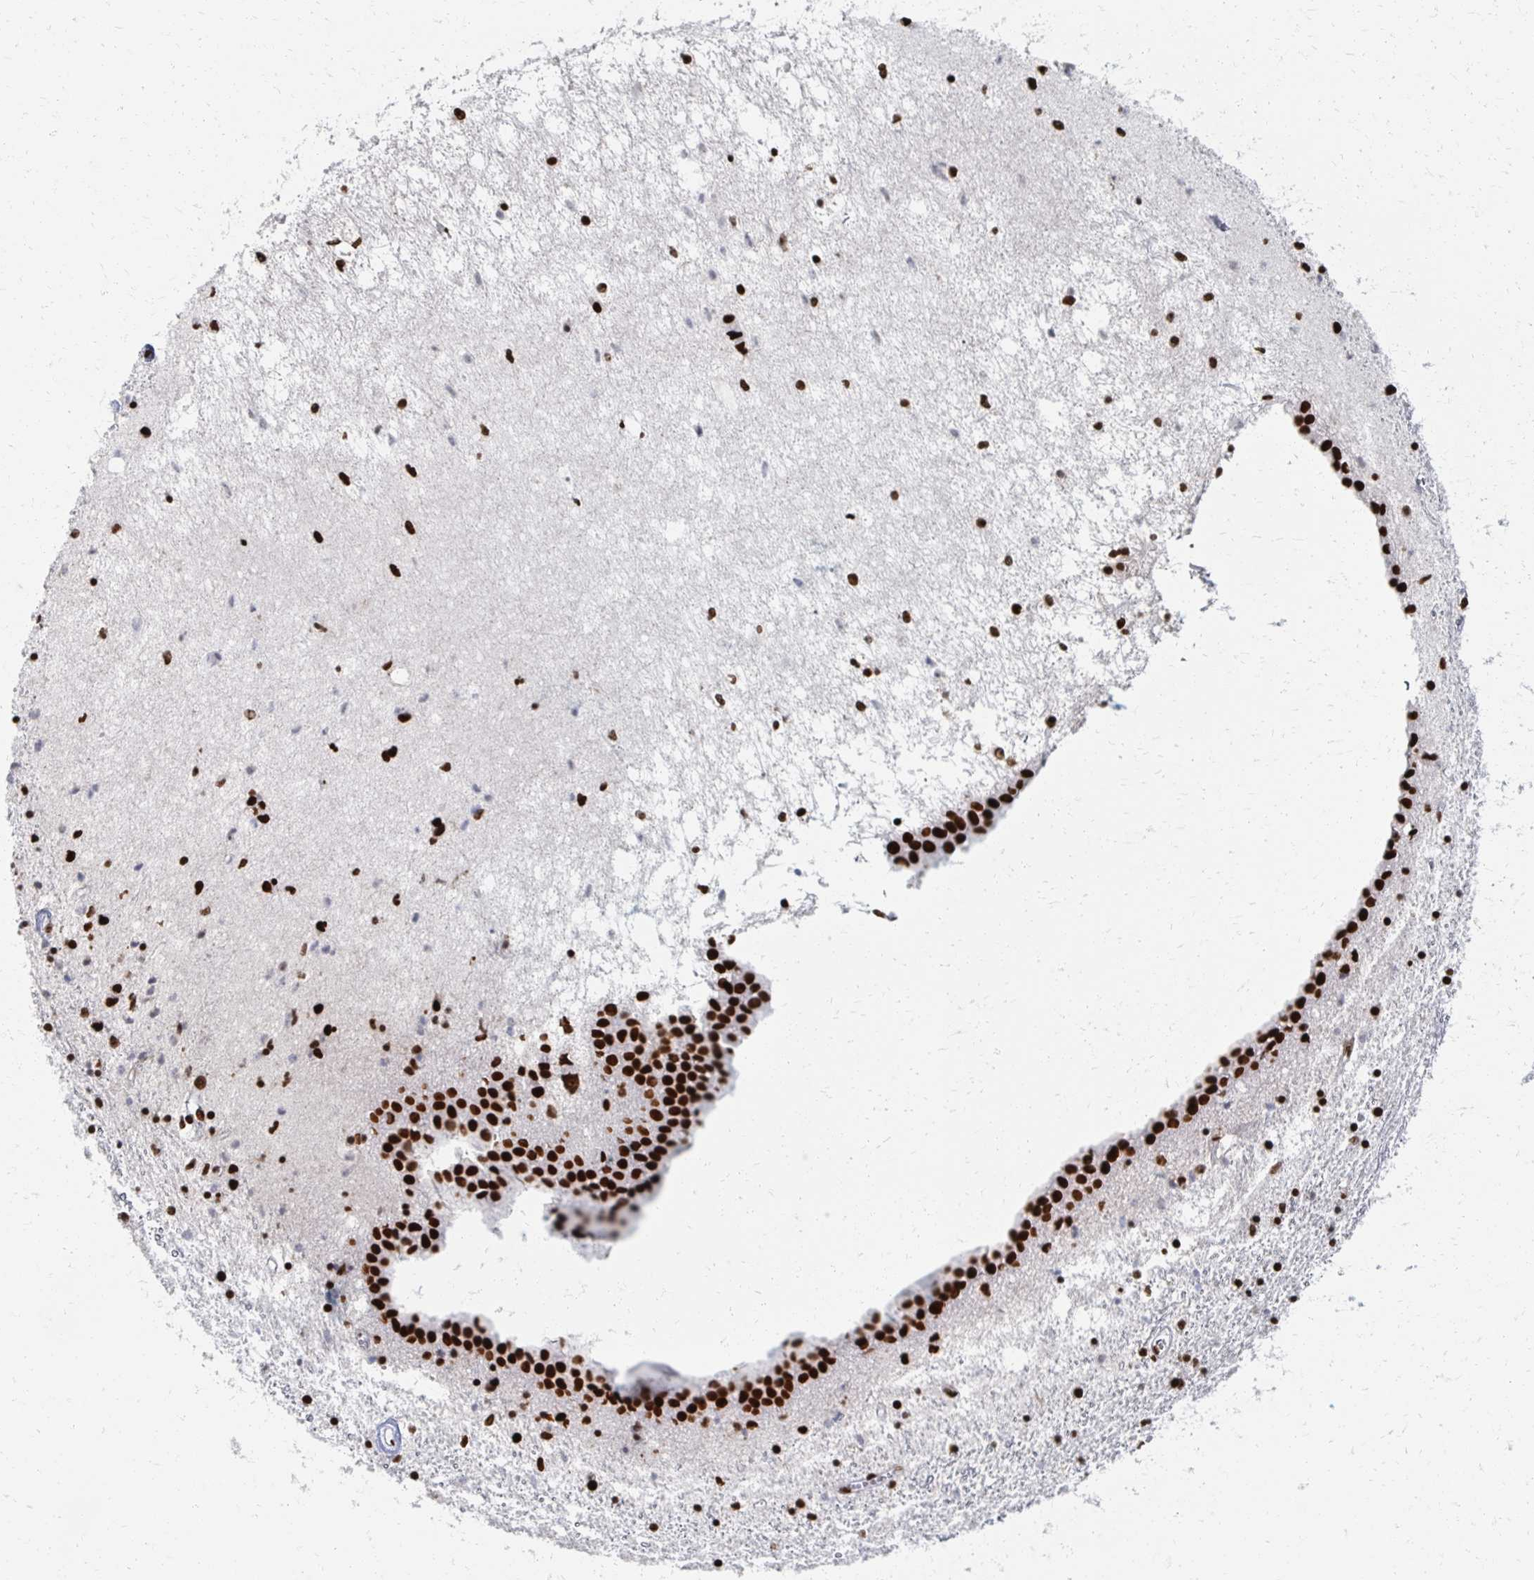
{"staining": {"intensity": "strong", "quantity": "25%-75%", "location": "nuclear"}, "tissue": "caudate", "cell_type": "Glial cells", "image_type": "normal", "snomed": [{"axis": "morphology", "description": "Normal tissue, NOS"}, {"axis": "topography", "description": "Lateral ventricle wall"}], "caption": "Protein staining by immunohistochemistry (IHC) demonstrates strong nuclear staining in about 25%-75% of glial cells in benign caudate. The protein of interest is stained brown, and the nuclei are stained in blue (DAB (3,3'-diaminobenzidine) IHC with brightfield microscopy, high magnification).", "gene": "RBBP4", "patient": {"sex": "male", "age": 70}}